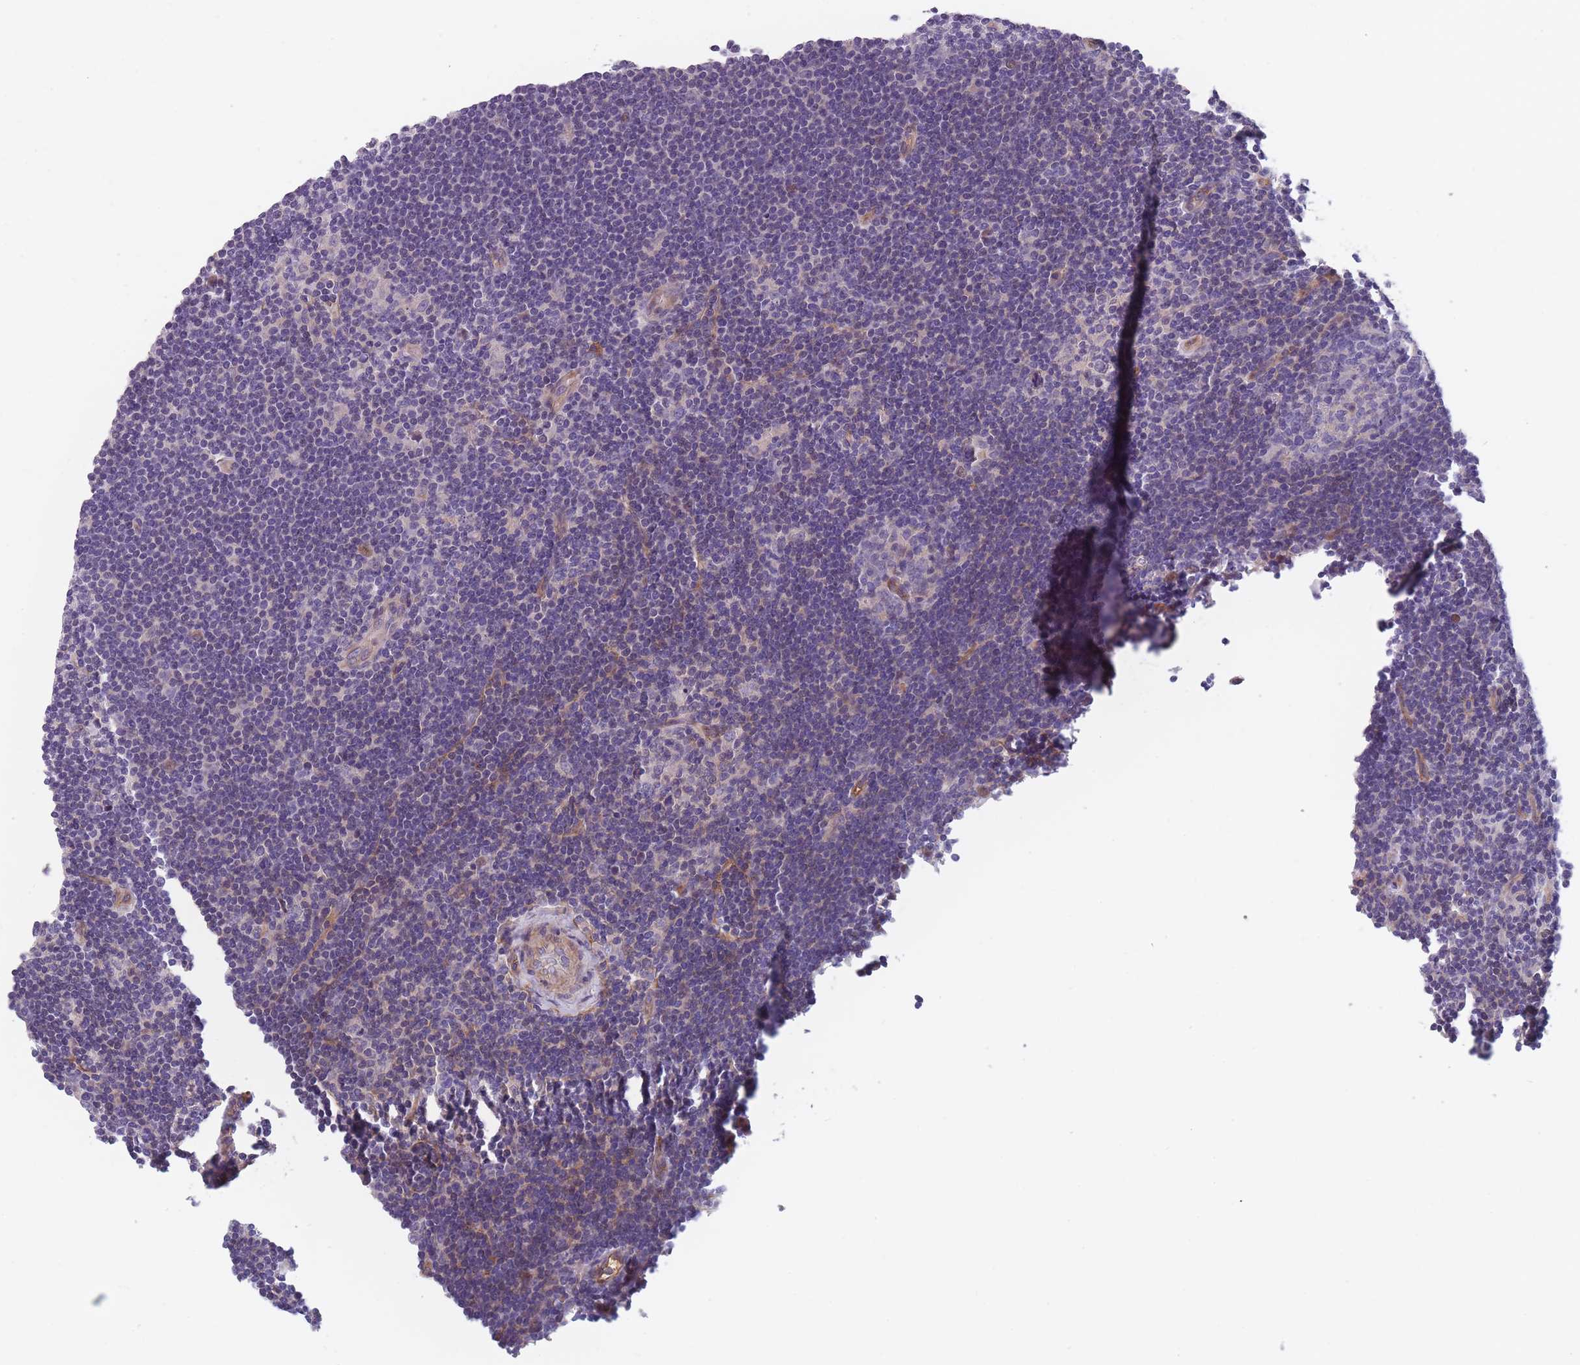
{"staining": {"intensity": "negative", "quantity": "none", "location": "none"}, "tissue": "lymphoma", "cell_type": "Tumor cells", "image_type": "cancer", "snomed": [{"axis": "morphology", "description": "Hodgkin's disease, NOS"}, {"axis": "topography", "description": "Lymph node"}], "caption": "Photomicrograph shows no significant protein expression in tumor cells of lymphoma.", "gene": "FAM83F", "patient": {"sex": "female", "age": 57}}